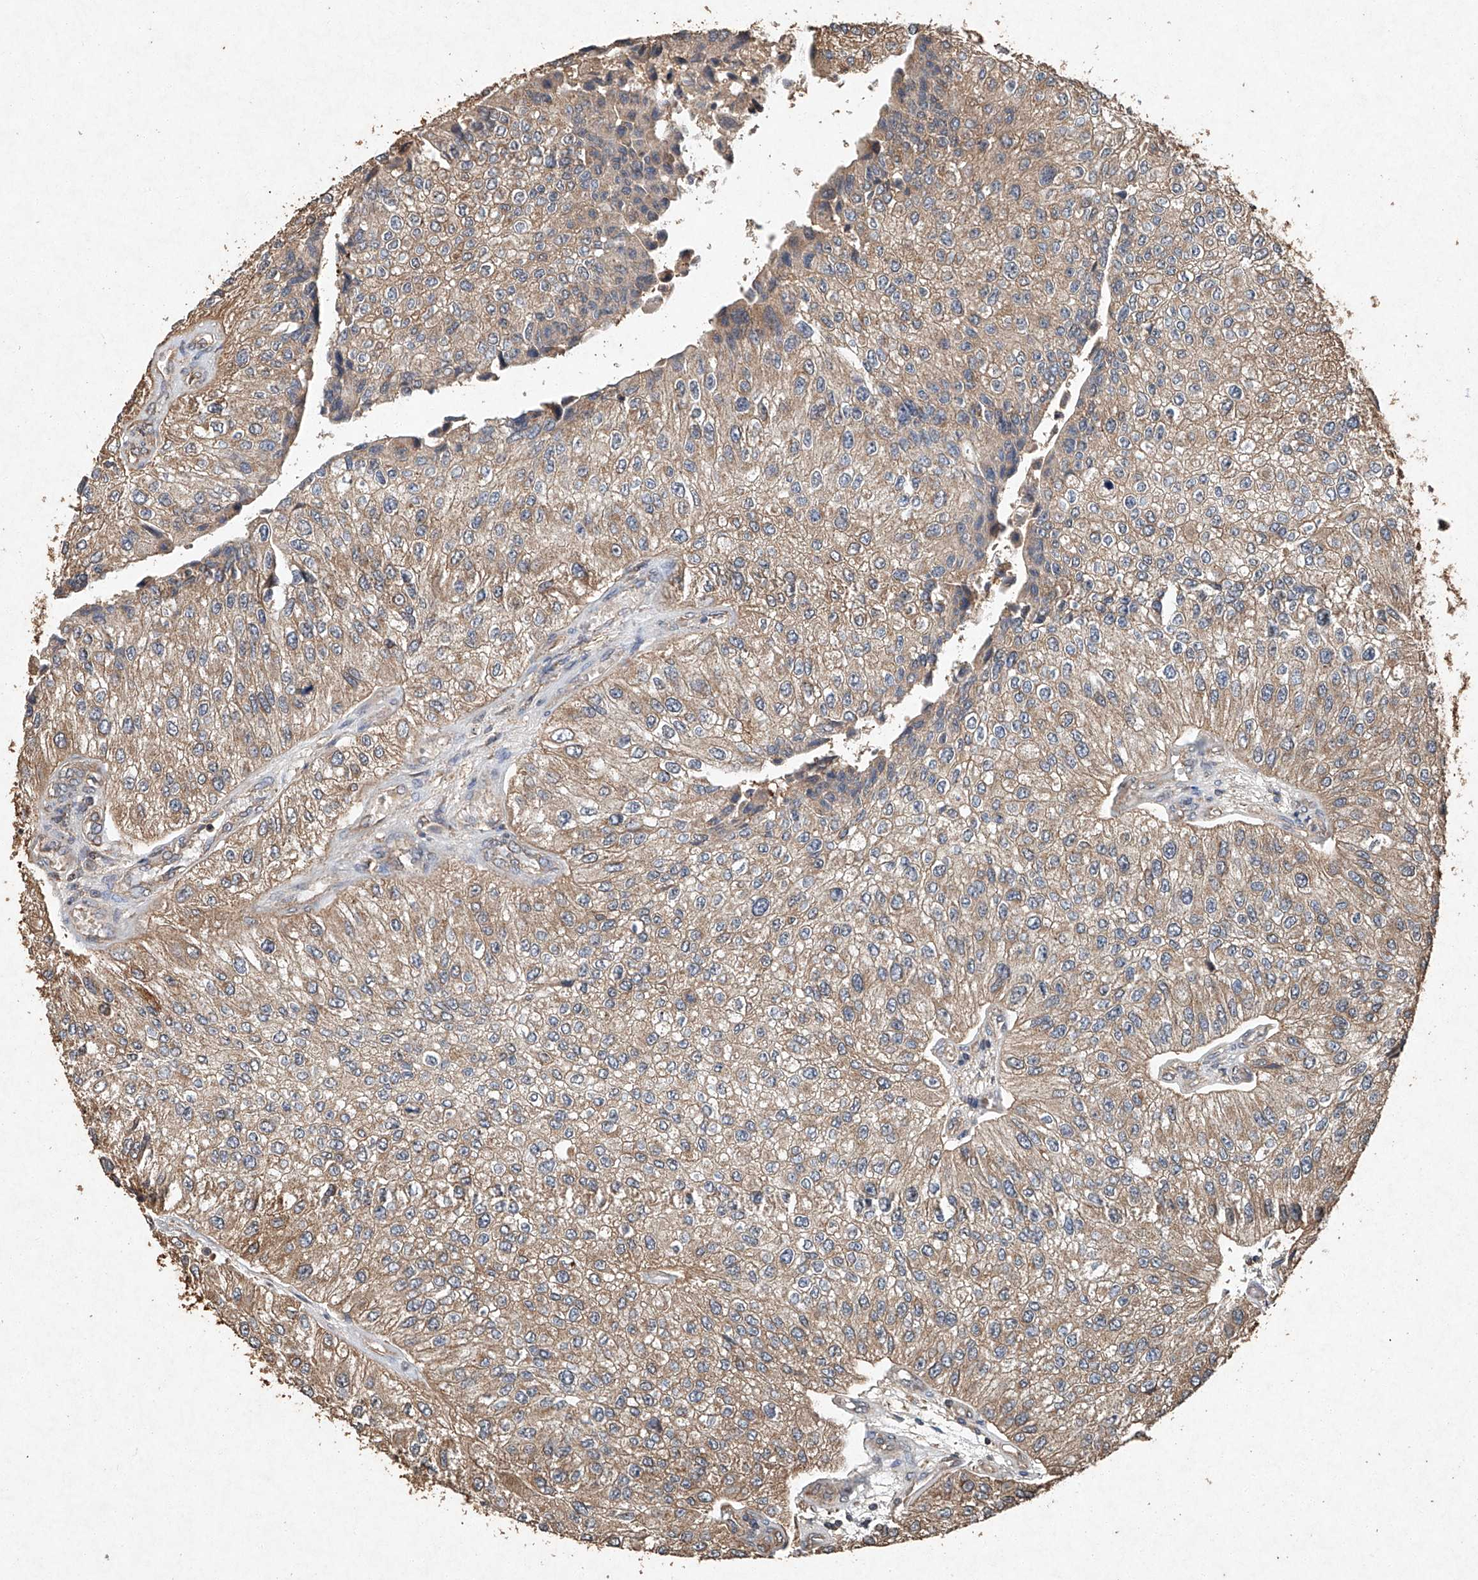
{"staining": {"intensity": "weak", "quantity": ">75%", "location": "cytoplasmic/membranous"}, "tissue": "urothelial cancer", "cell_type": "Tumor cells", "image_type": "cancer", "snomed": [{"axis": "morphology", "description": "Urothelial carcinoma, High grade"}, {"axis": "topography", "description": "Kidney"}, {"axis": "topography", "description": "Urinary bladder"}], "caption": "A high-resolution image shows immunohistochemistry staining of urothelial cancer, which exhibits weak cytoplasmic/membranous staining in about >75% of tumor cells.", "gene": "STK3", "patient": {"sex": "male", "age": 77}}